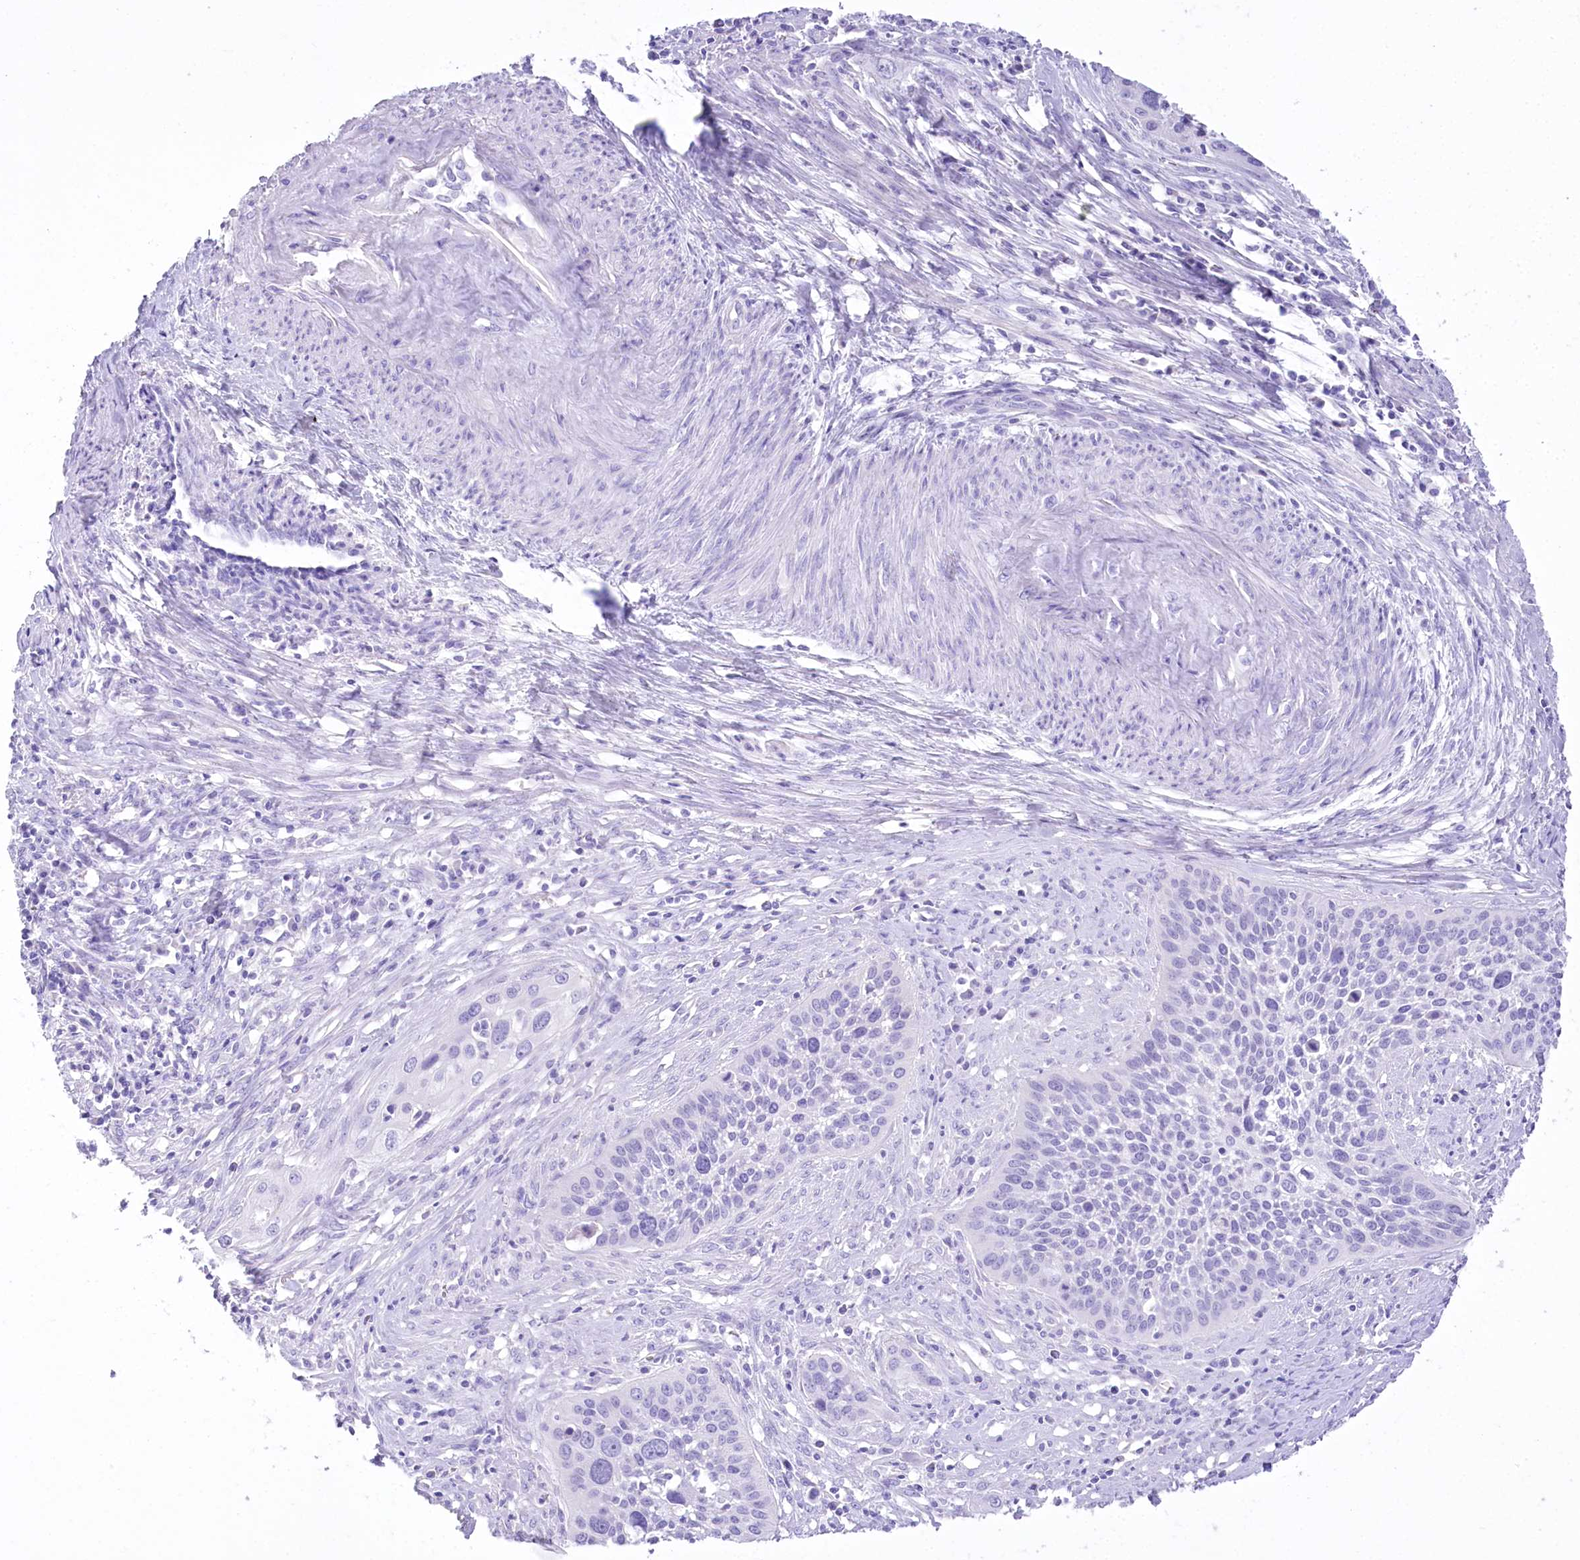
{"staining": {"intensity": "negative", "quantity": "none", "location": "none"}, "tissue": "cervical cancer", "cell_type": "Tumor cells", "image_type": "cancer", "snomed": [{"axis": "morphology", "description": "Squamous cell carcinoma, NOS"}, {"axis": "topography", "description": "Cervix"}], "caption": "Cervical cancer (squamous cell carcinoma) was stained to show a protein in brown. There is no significant expression in tumor cells.", "gene": "PBLD", "patient": {"sex": "female", "age": 34}}